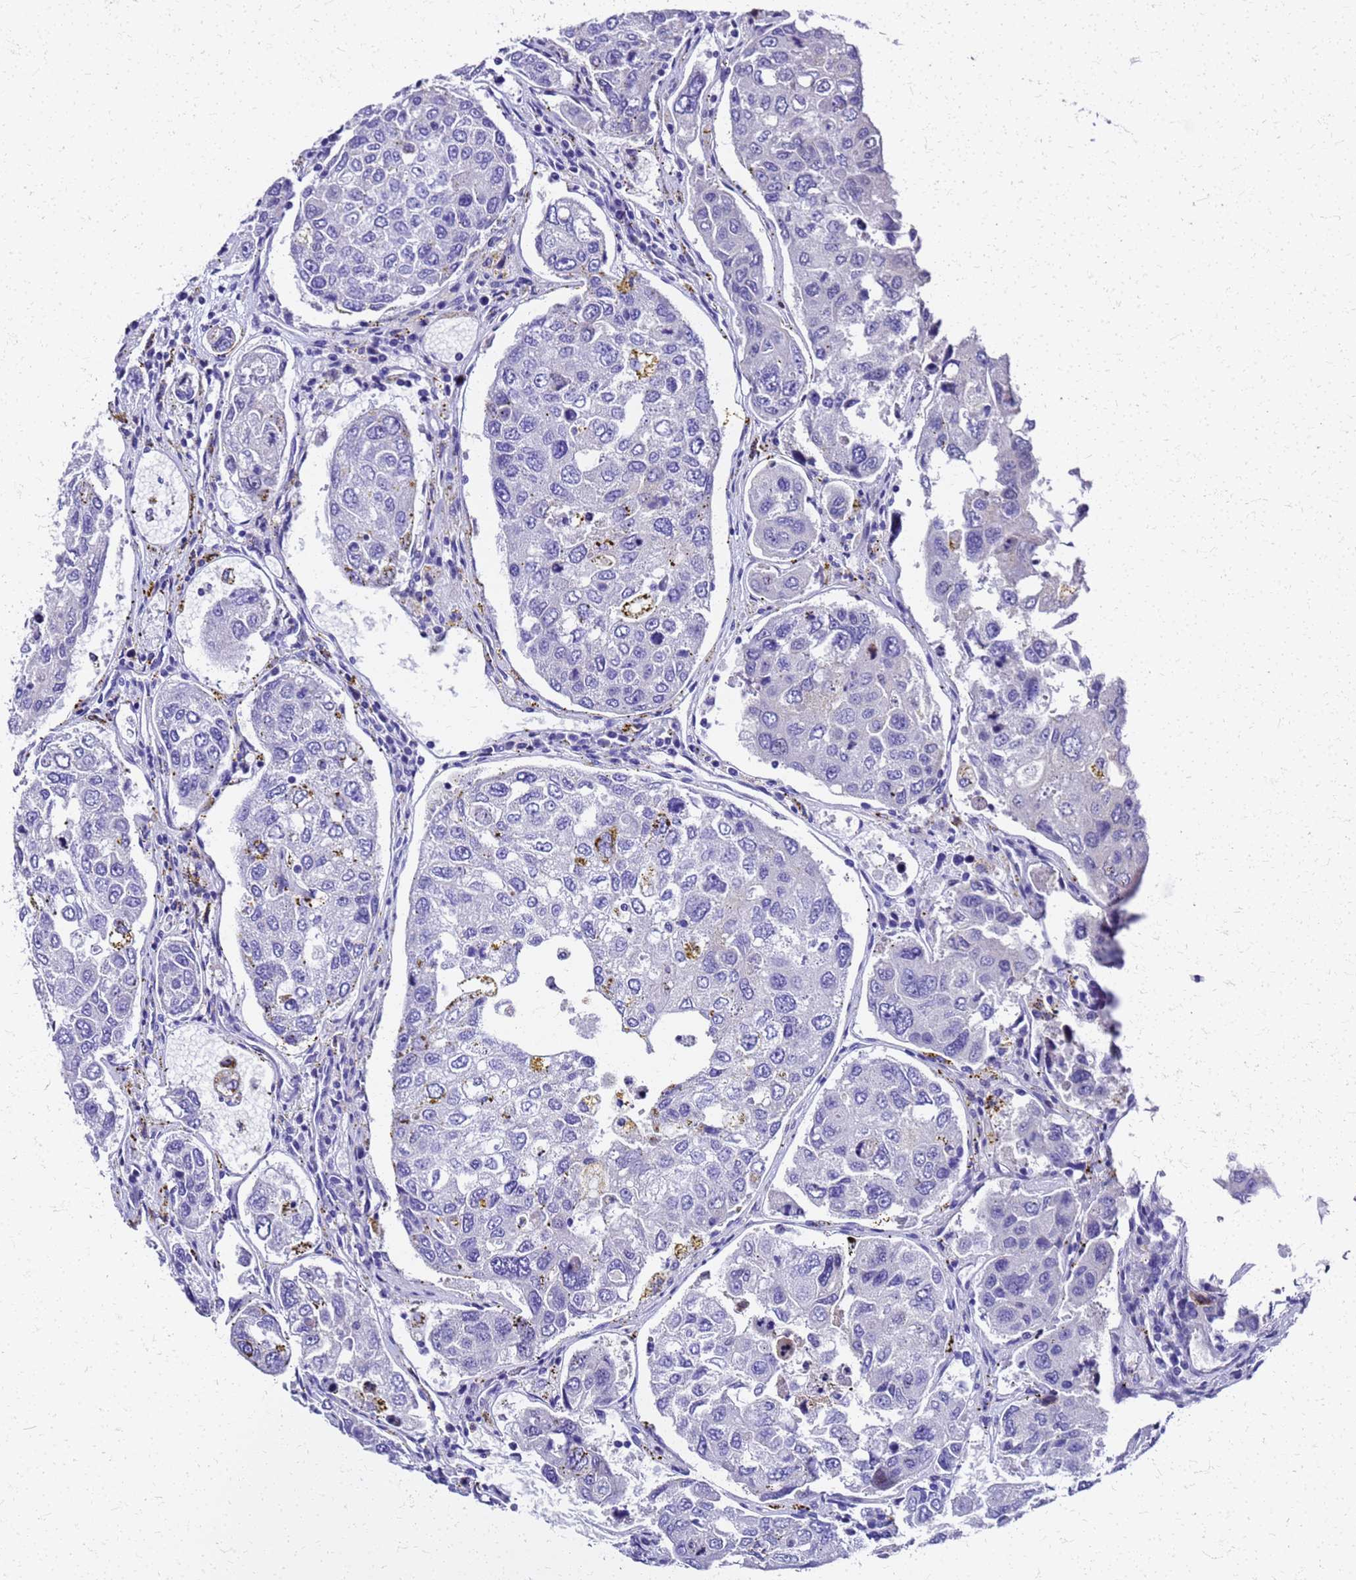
{"staining": {"intensity": "negative", "quantity": "none", "location": "none"}, "tissue": "urothelial cancer", "cell_type": "Tumor cells", "image_type": "cancer", "snomed": [{"axis": "morphology", "description": "Urothelial carcinoma, High grade"}, {"axis": "topography", "description": "Lymph node"}, {"axis": "topography", "description": "Urinary bladder"}], "caption": "An image of urothelial cancer stained for a protein shows no brown staining in tumor cells.", "gene": "SMIM21", "patient": {"sex": "male", "age": 51}}